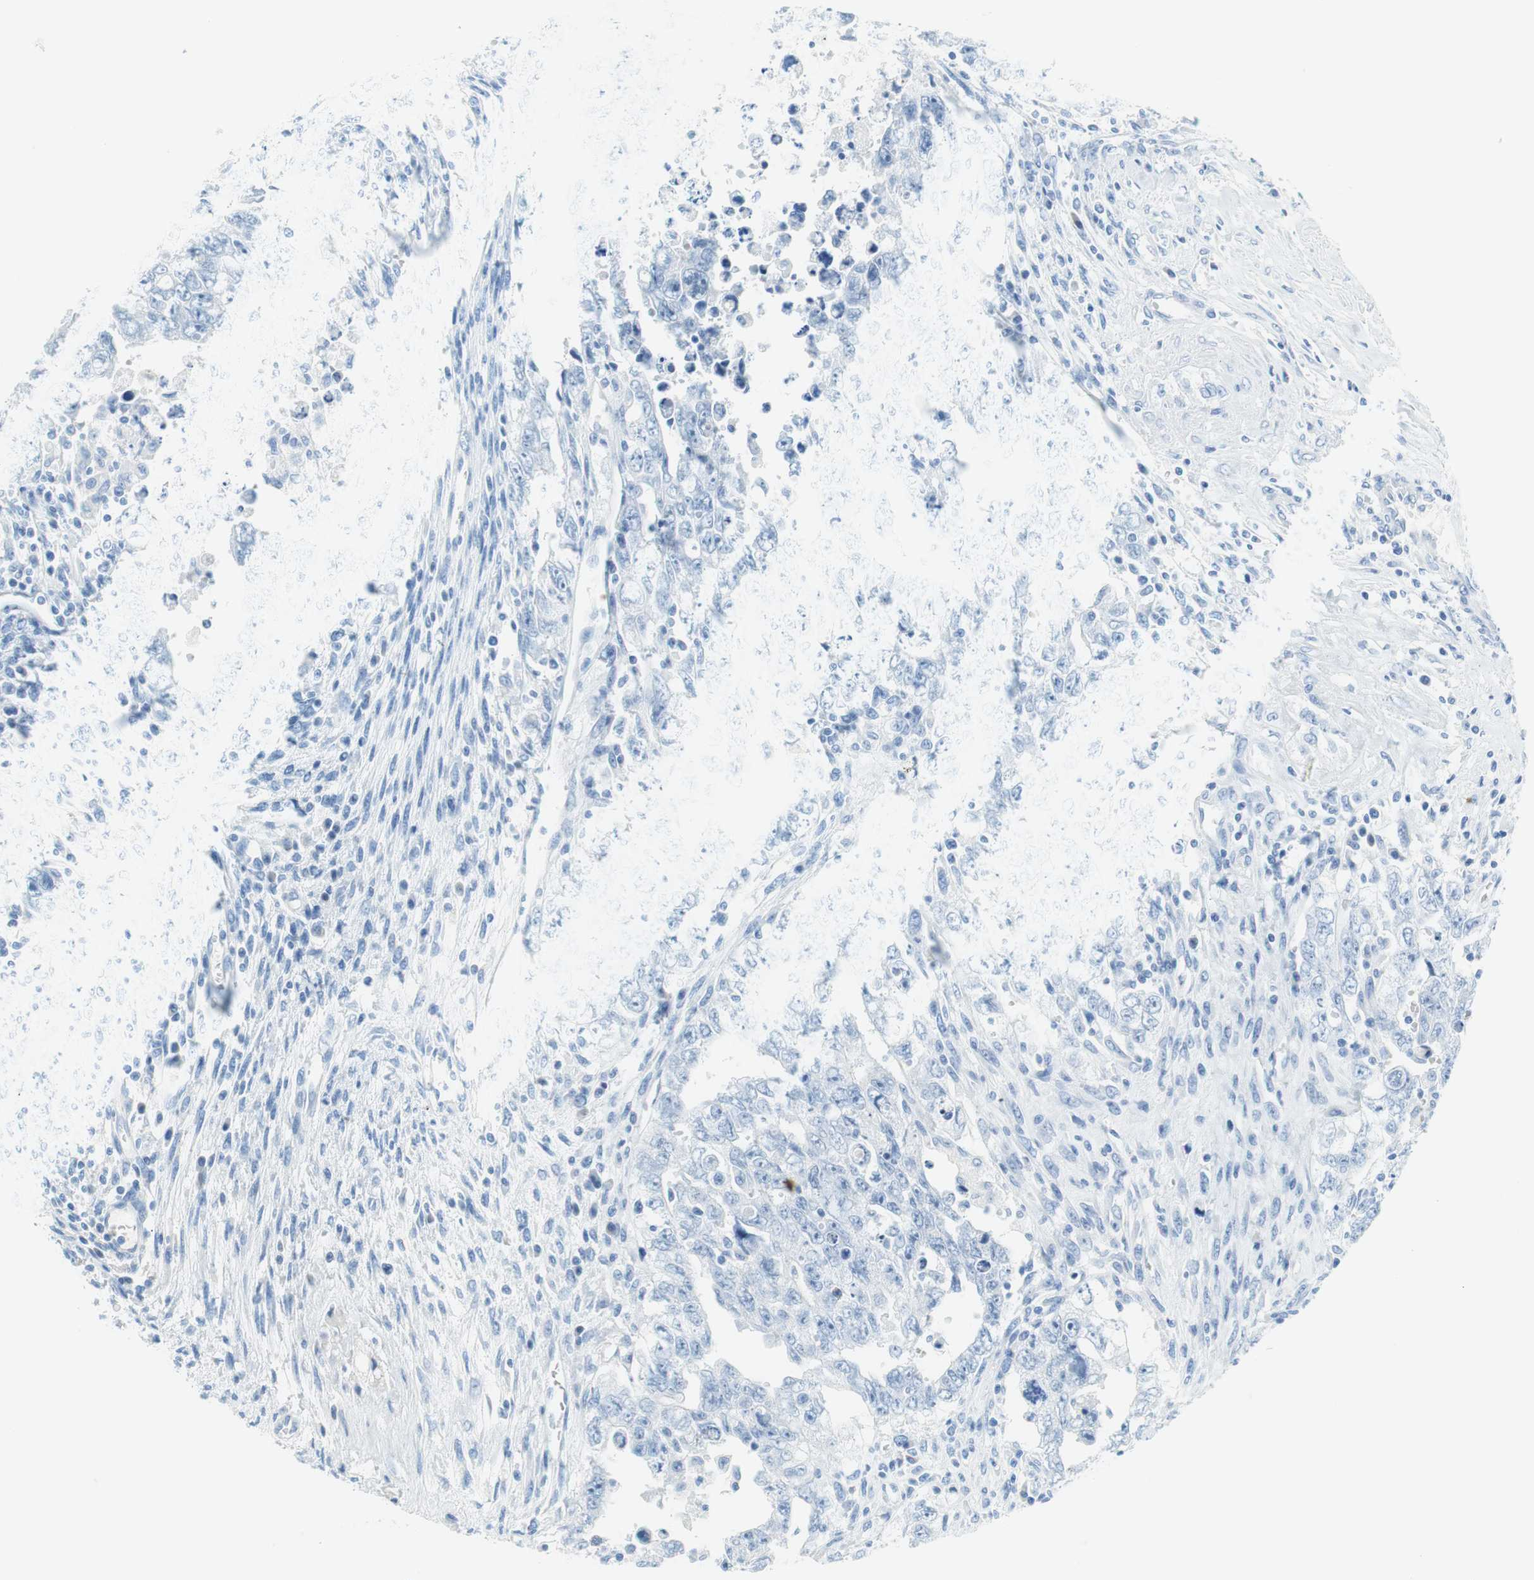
{"staining": {"intensity": "negative", "quantity": "none", "location": "none"}, "tissue": "testis cancer", "cell_type": "Tumor cells", "image_type": "cancer", "snomed": [{"axis": "morphology", "description": "Carcinoma, Embryonal, NOS"}, {"axis": "topography", "description": "Testis"}], "caption": "High magnification brightfield microscopy of embryonal carcinoma (testis) stained with DAB (3,3'-diaminobenzidine) (brown) and counterstained with hematoxylin (blue): tumor cells show no significant expression. (DAB immunohistochemistry (IHC) with hematoxylin counter stain).", "gene": "MYH1", "patient": {"sex": "male", "age": 28}}